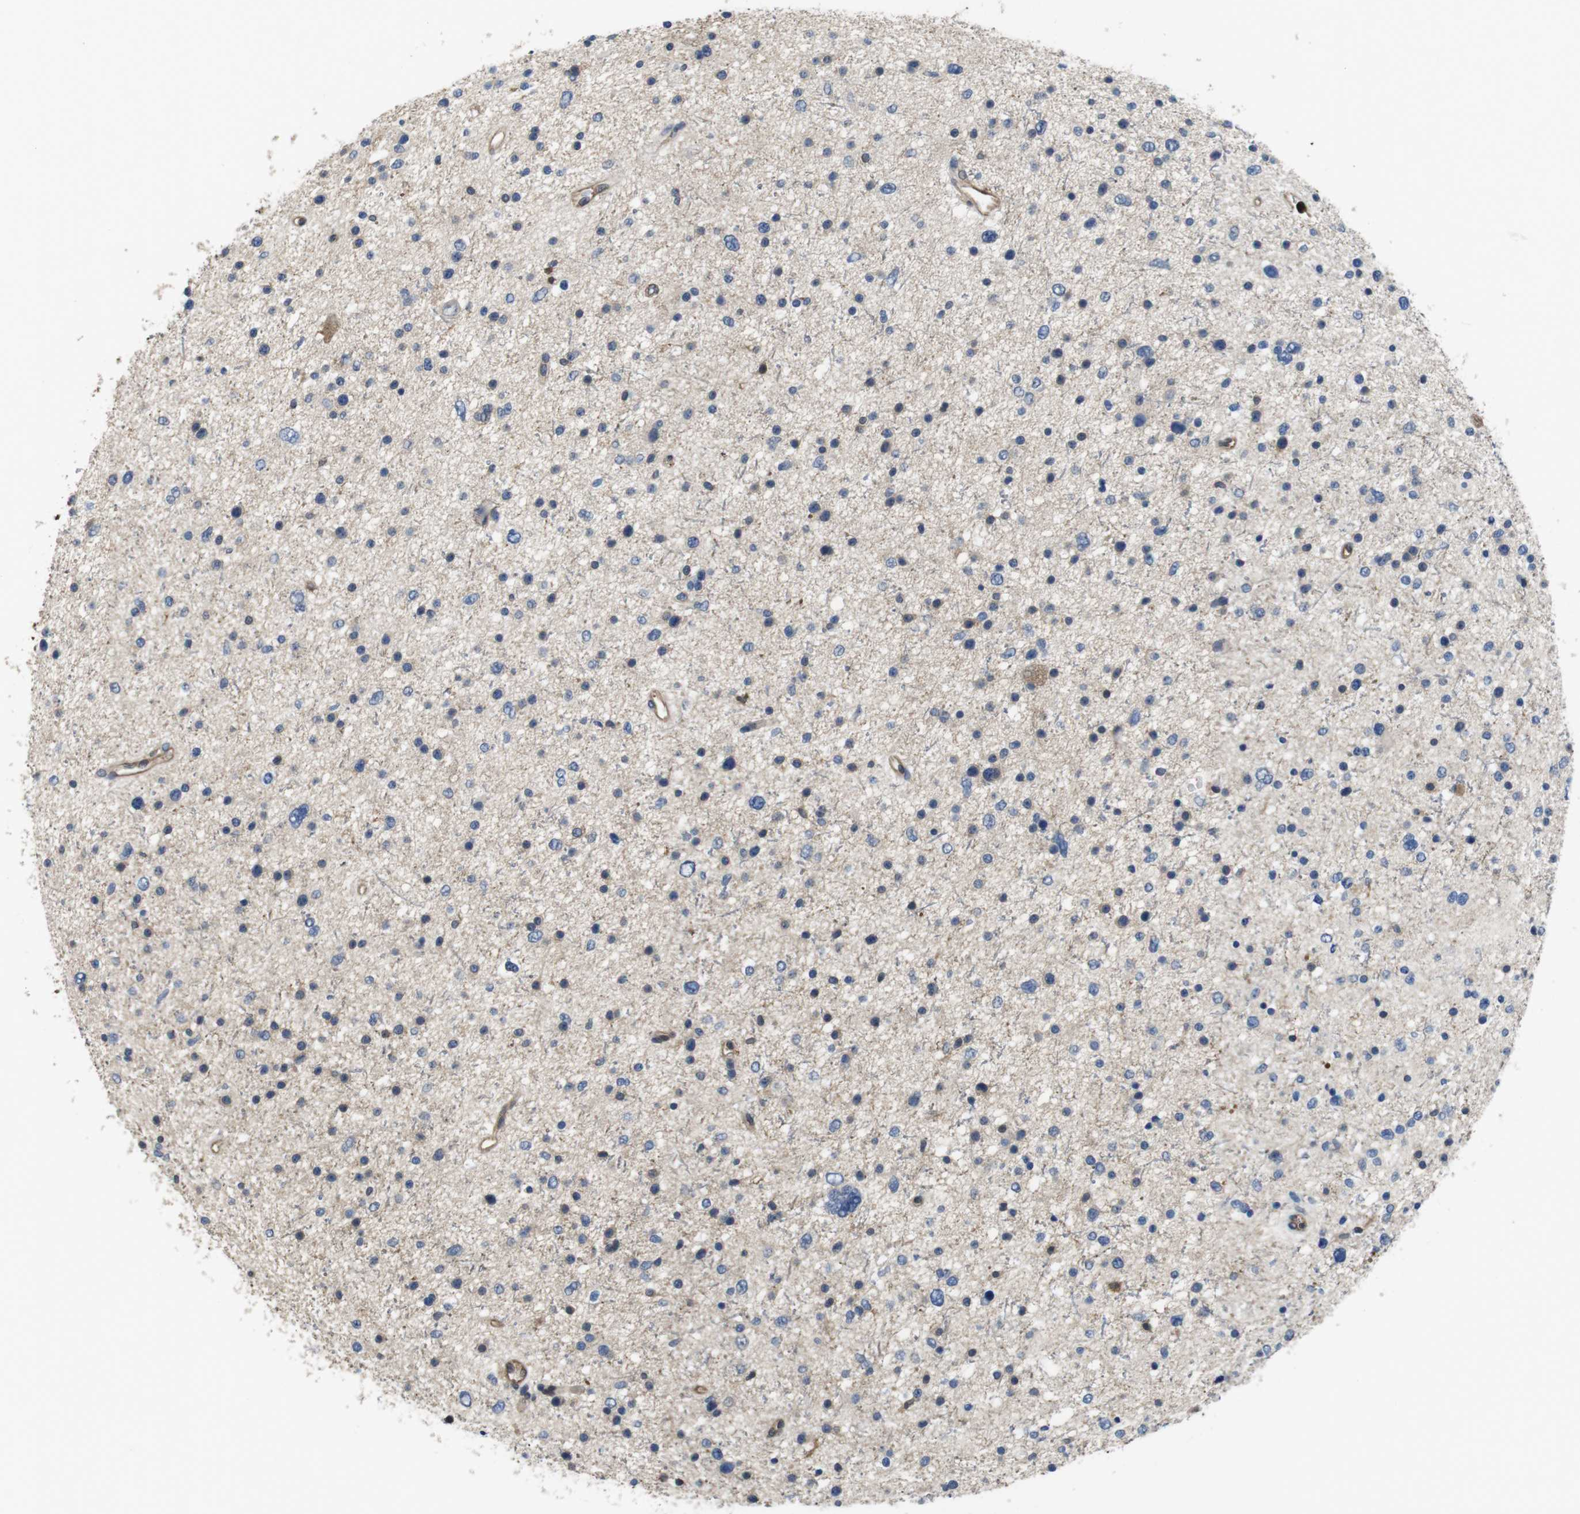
{"staining": {"intensity": "negative", "quantity": "none", "location": "none"}, "tissue": "glioma", "cell_type": "Tumor cells", "image_type": "cancer", "snomed": [{"axis": "morphology", "description": "Glioma, malignant, Low grade"}, {"axis": "topography", "description": "Brain"}], "caption": "This is an immunohistochemistry (IHC) micrograph of human low-grade glioma (malignant). There is no staining in tumor cells.", "gene": "LDHA", "patient": {"sex": "female", "age": 37}}